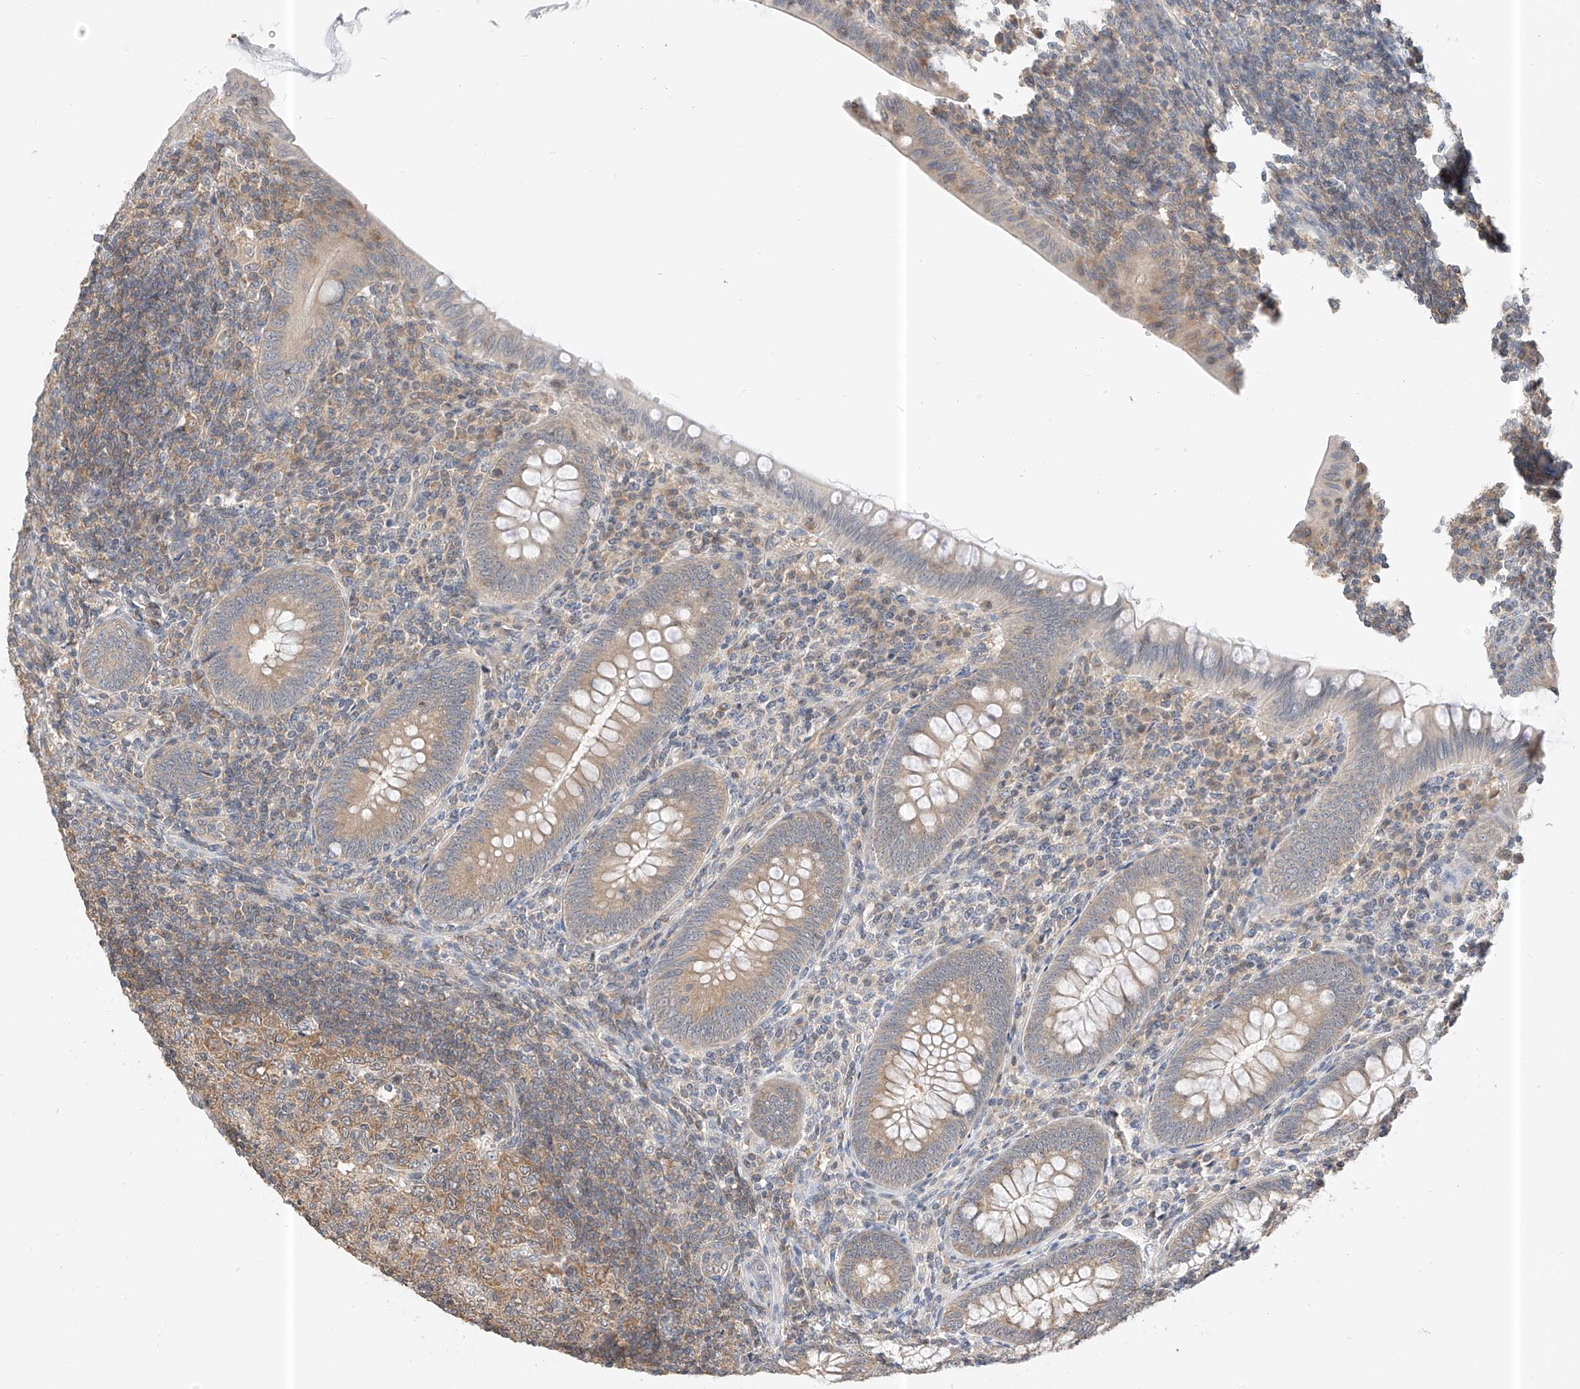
{"staining": {"intensity": "moderate", "quantity": "25%-75%", "location": "cytoplasmic/membranous"}, "tissue": "appendix", "cell_type": "Glandular cells", "image_type": "normal", "snomed": [{"axis": "morphology", "description": "Normal tissue, NOS"}, {"axis": "topography", "description": "Appendix"}], "caption": "The immunohistochemical stain shows moderate cytoplasmic/membranous positivity in glandular cells of normal appendix.", "gene": "PPA2", "patient": {"sex": "male", "age": 14}}